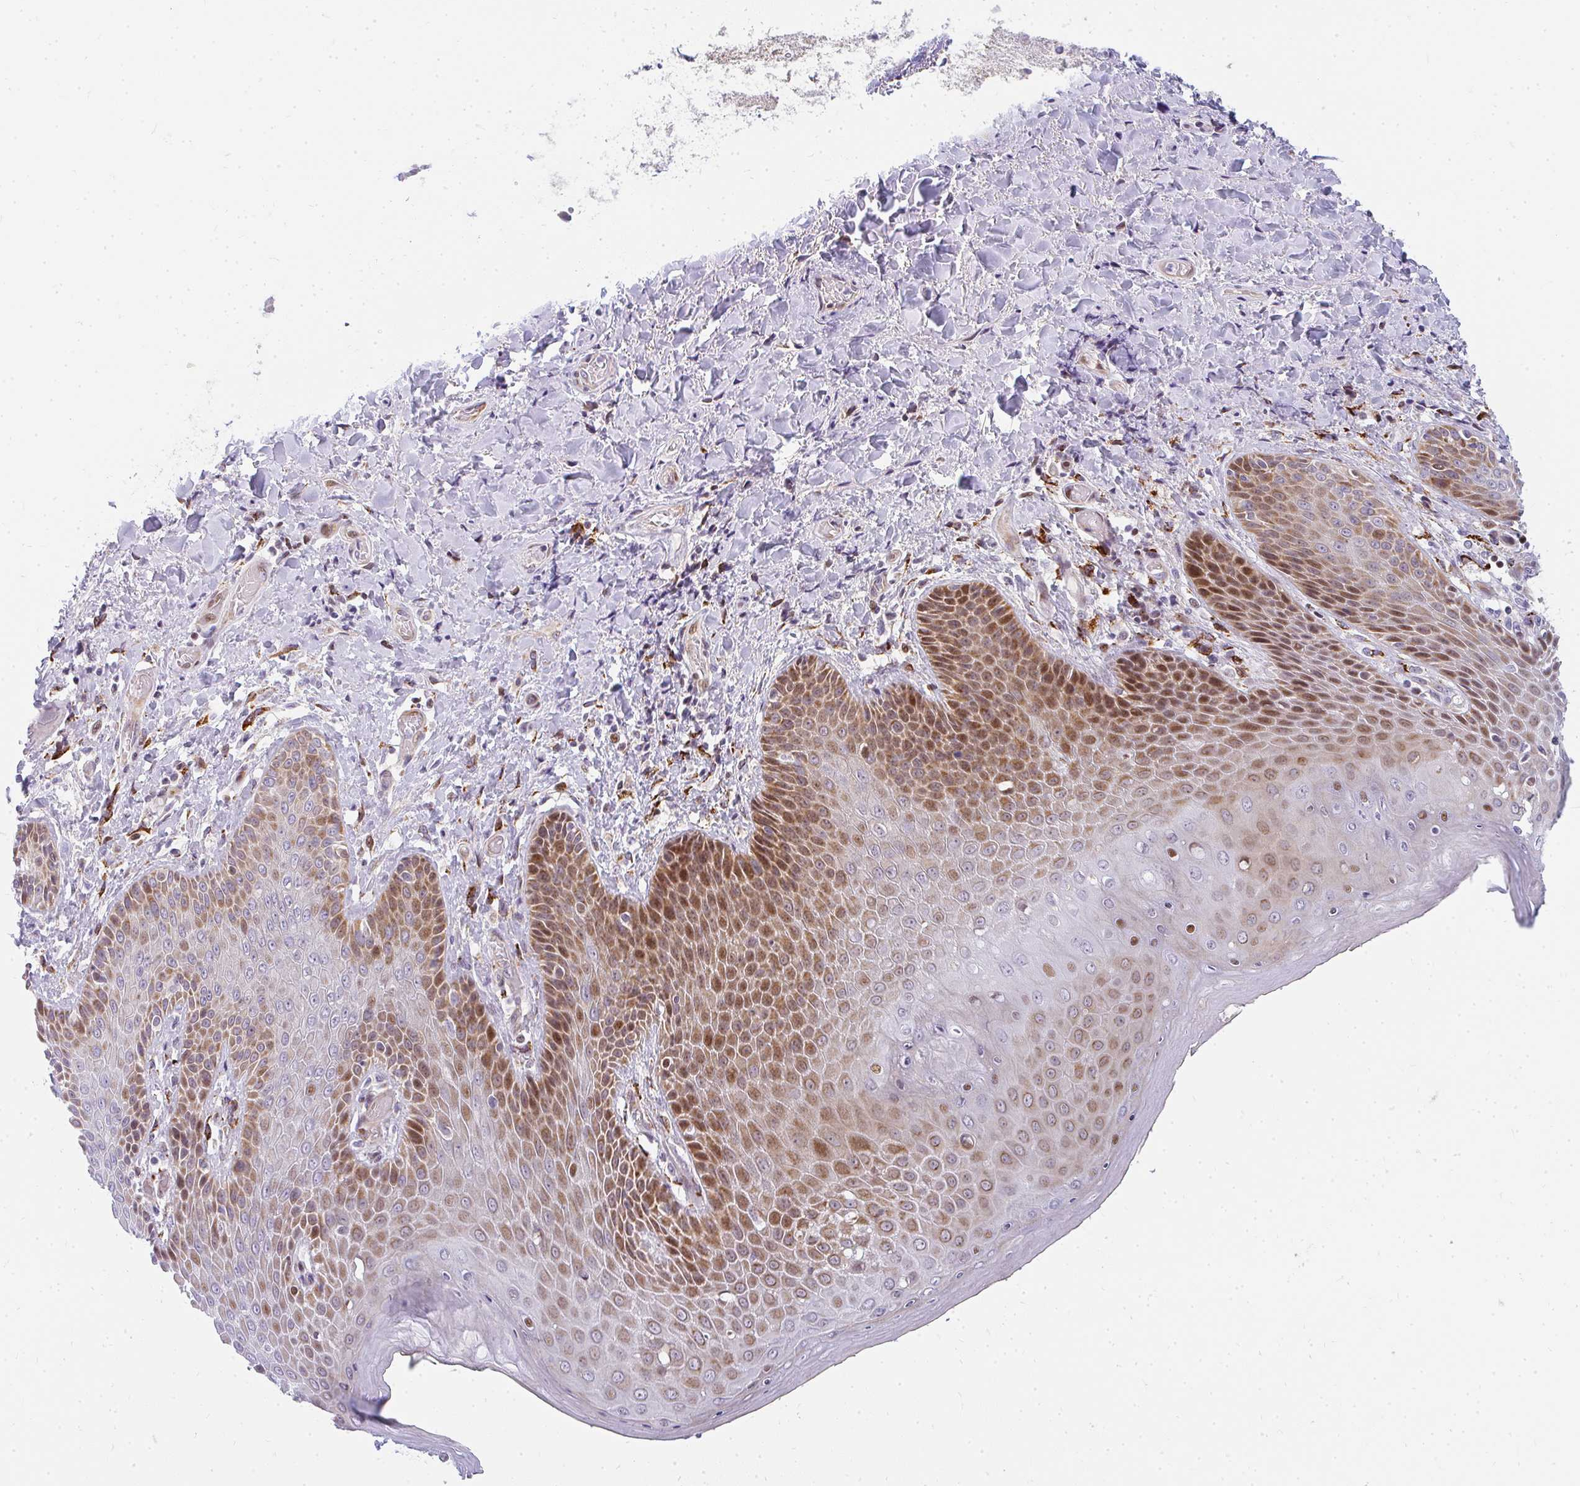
{"staining": {"intensity": "strong", "quantity": "25%-75%", "location": "cytoplasmic/membranous,nuclear"}, "tissue": "skin", "cell_type": "Epidermal cells", "image_type": "normal", "snomed": [{"axis": "morphology", "description": "Normal tissue, NOS"}, {"axis": "topography", "description": "Anal"}, {"axis": "topography", "description": "Peripheral nerve tissue"}], "caption": "This micrograph shows immunohistochemistry staining of benign human skin, with high strong cytoplasmic/membranous,nuclear positivity in approximately 25%-75% of epidermal cells.", "gene": "PLA2G5", "patient": {"sex": "male", "age": 51}}